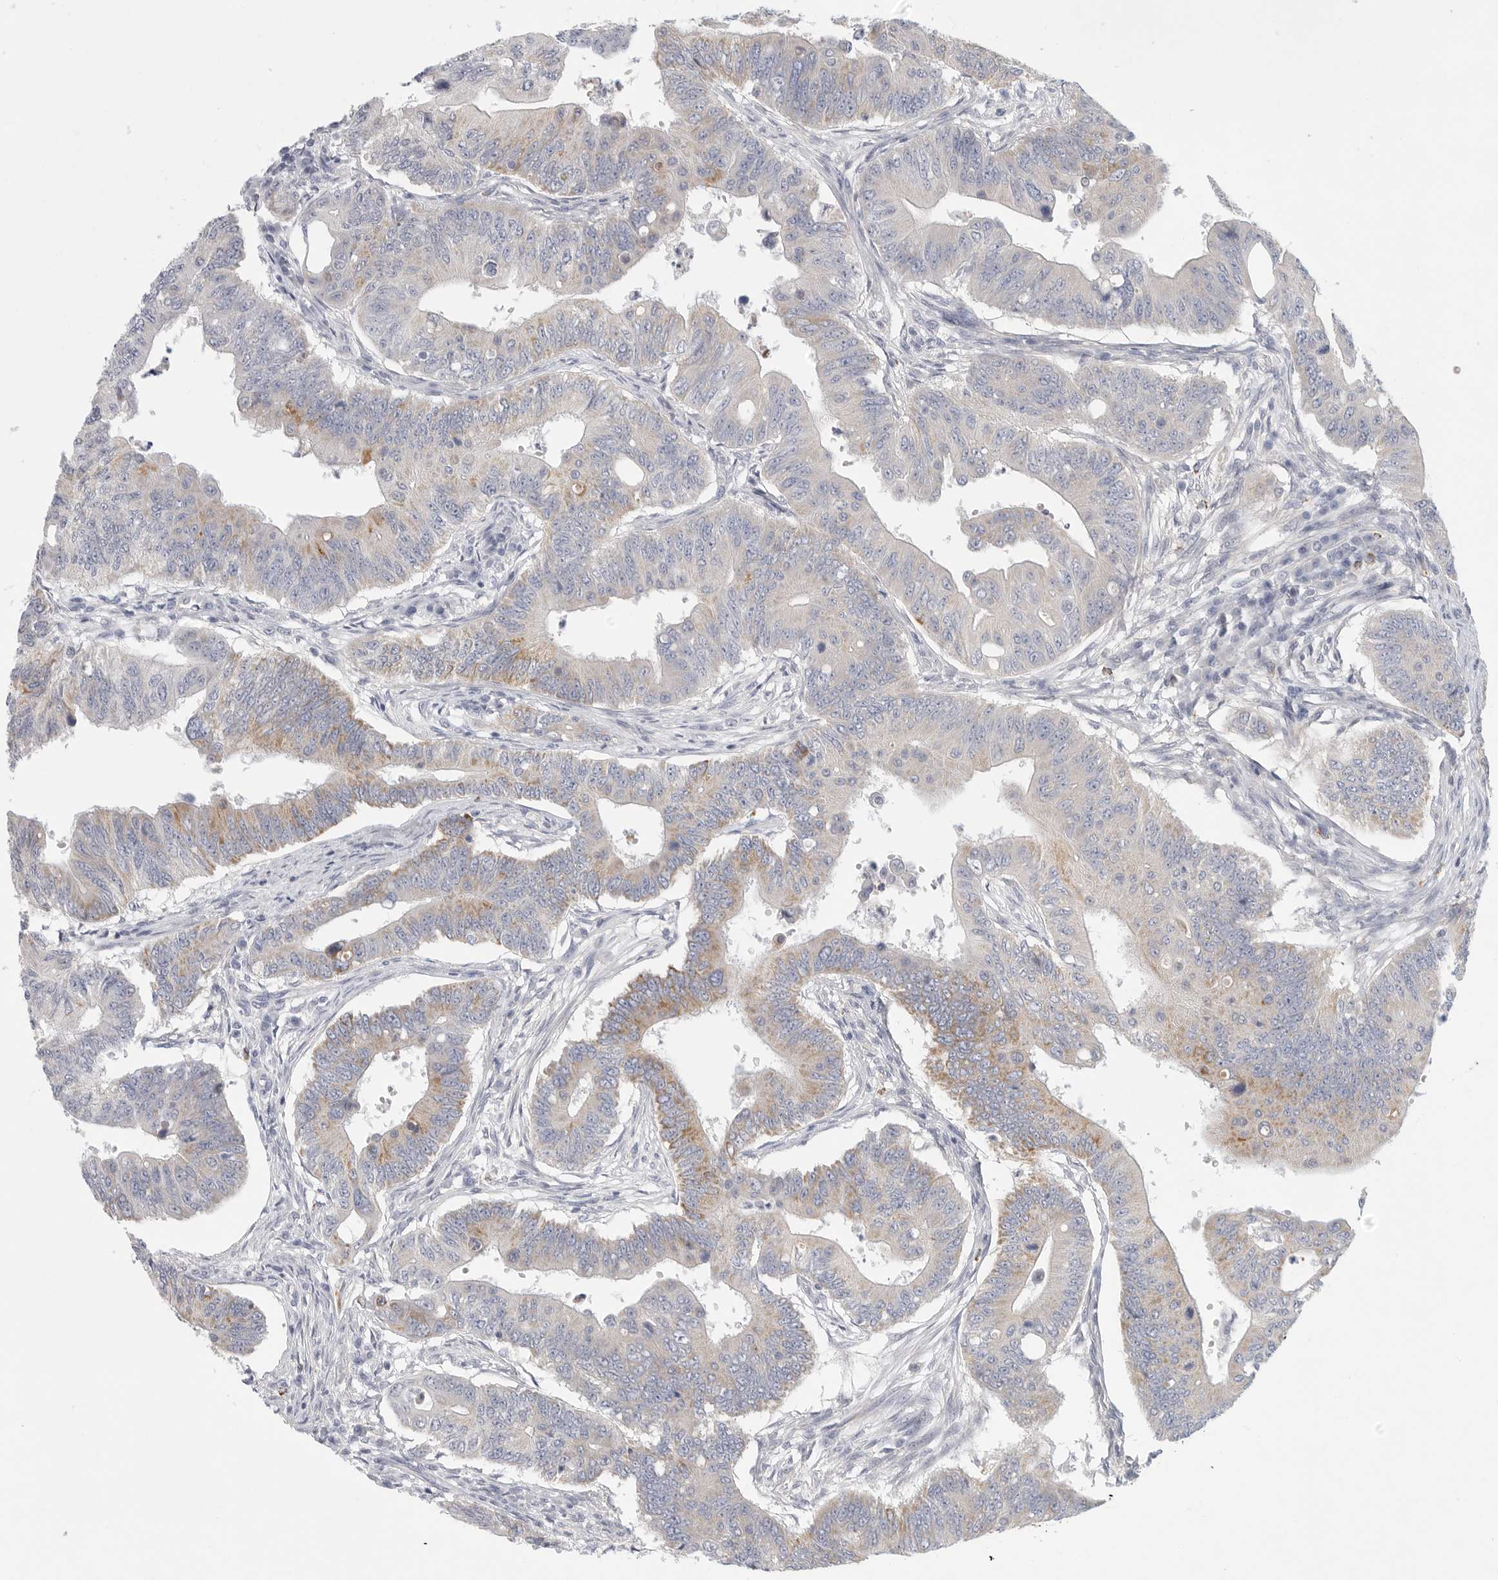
{"staining": {"intensity": "moderate", "quantity": "<25%", "location": "cytoplasmic/membranous"}, "tissue": "colorectal cancer", "cell_type": "Tumor cells", "image_type": "cancer", "snomed": [{"axis": "morphology", "description": "Adenoma, NOS"}, {"axis": "morphology", "description": "Adenocarcinoma, NOS"}, {"axis": "topography", "description": "Colon"}], "caption": "Immunohistochemical staining of colorectal cancer (adenocarcinoma) shows low levels of moderate cytoplasmic/membranous protein expression in approximately <25% of tumor cells.", "gene": "ELP3", "patient": {"sex": "male", "age": 79}}